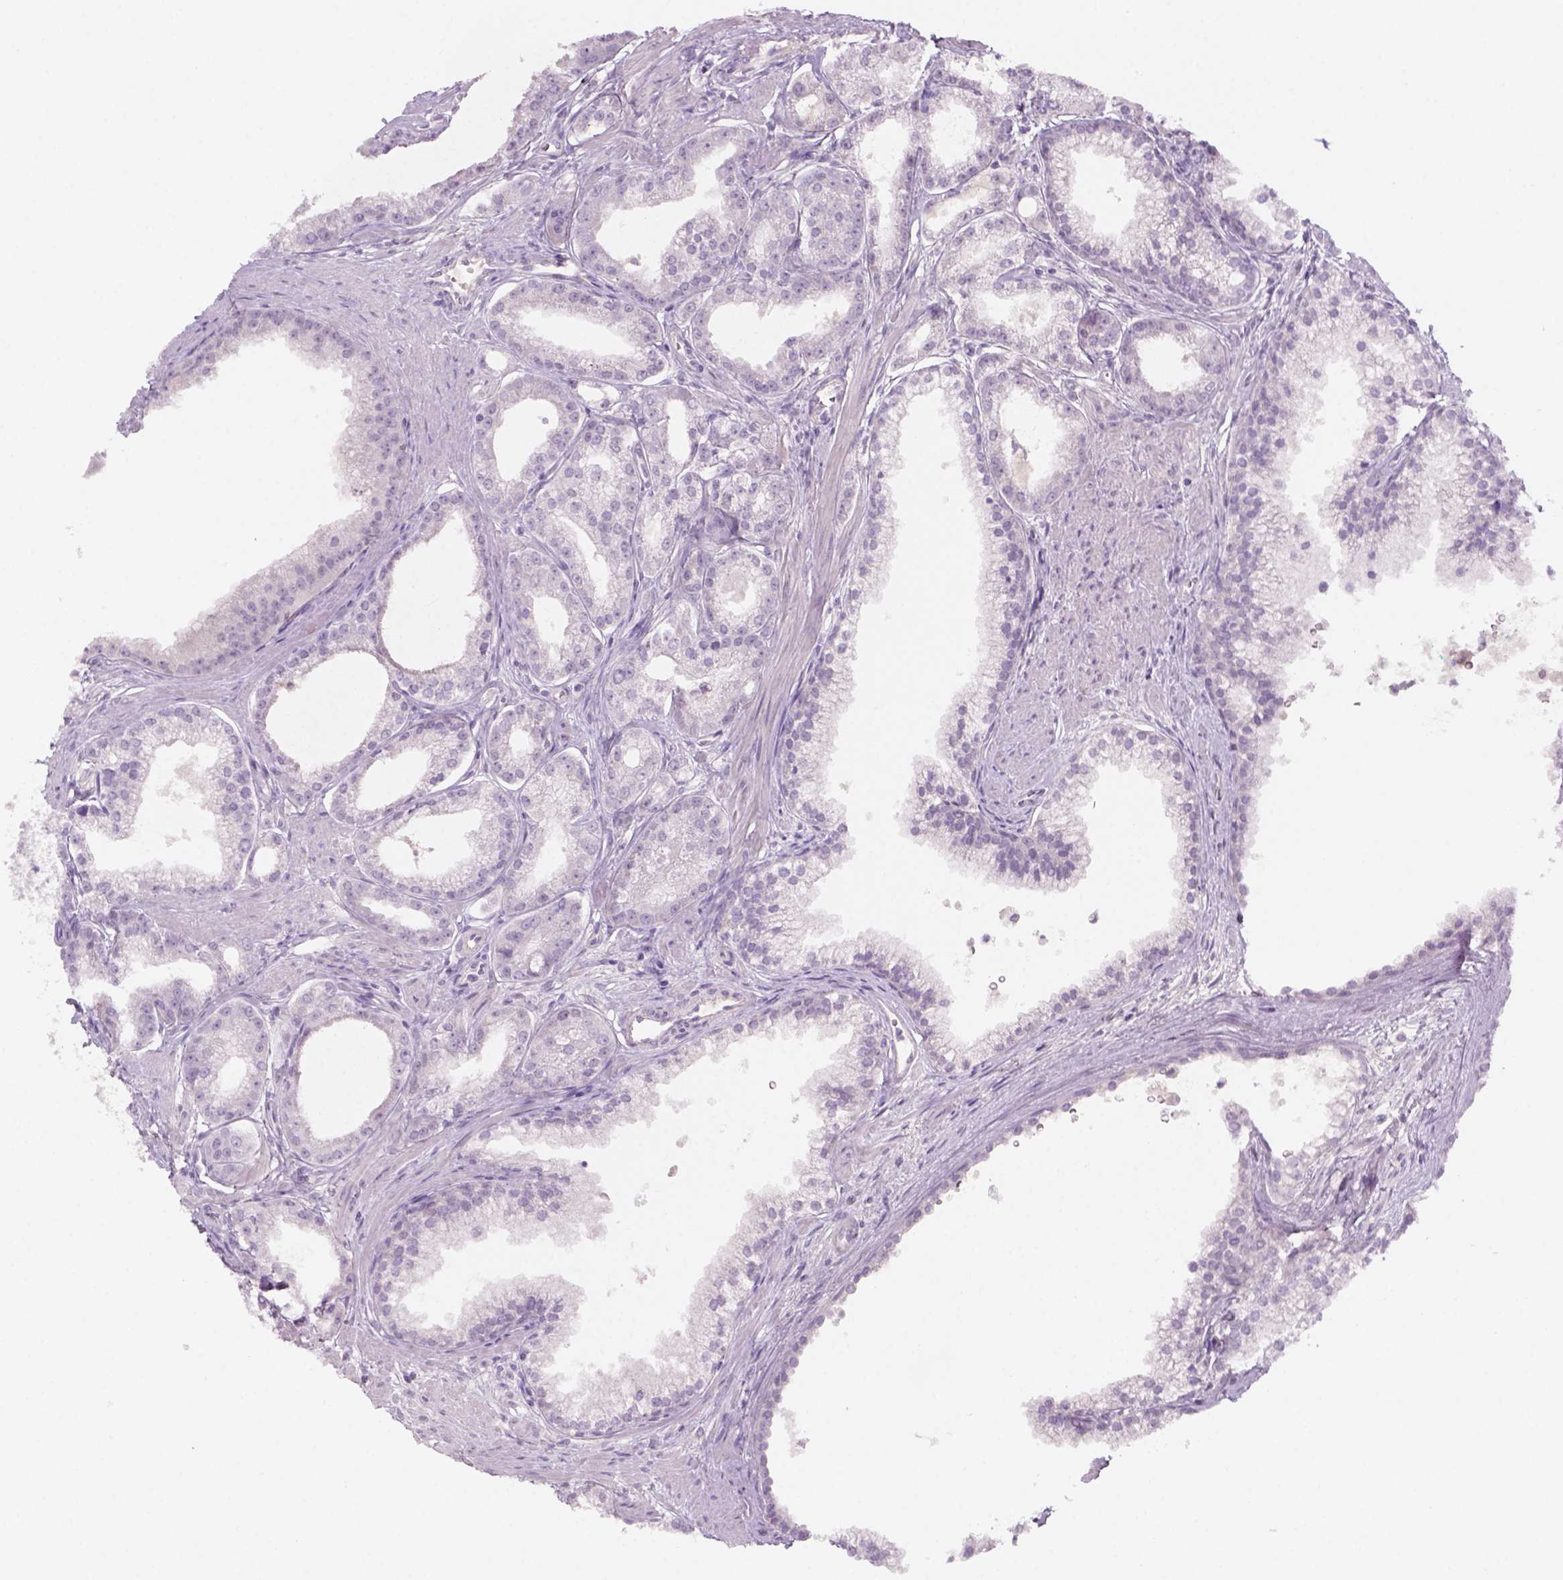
{"staining": {"intensity": "negative", "quantity": "none", "location": "none"}, "tissue": "prostate cancer", "cell_type": "Tumor cells", "image_type": "cancer", "snomed": [{"axis": "morphology", "description": "Adenocarcinoma, NOS"}, {"axis": "topography", "description": "Prostate"}], "caption": "Immunohistochemistry of adenocarcinoma (prostate) exhibits no staining in tumor cells.", "gene": "KRT25", "patient": {"sex": "male", "age": 71}}